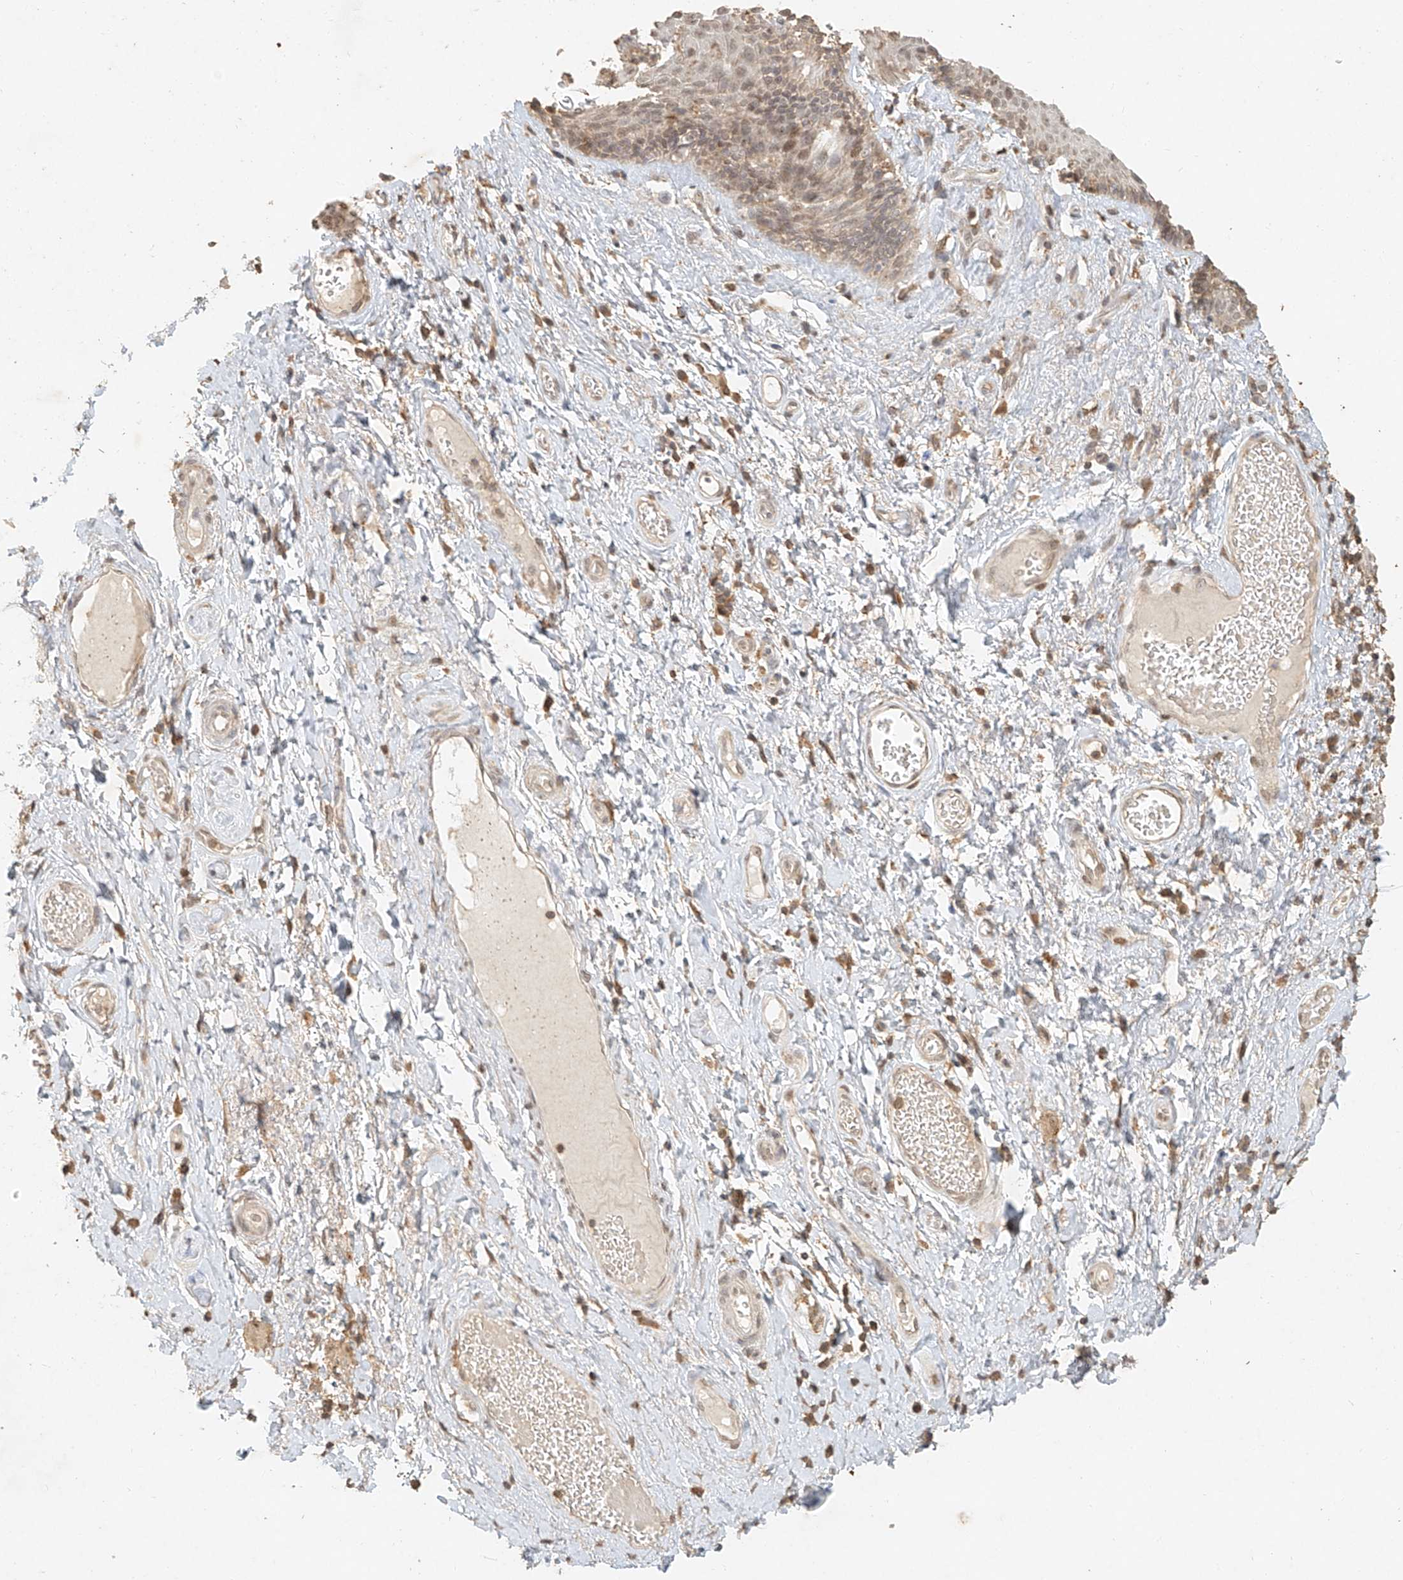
{"staining": {"intensity": "moderate", "quantity": ">75%", "location": "nuclear"}, "tissue": "skin", "cell_type": "Epidermal cells", "image_type": "normal", "snomed": [{"axis": "morphology", "description": "Normal tissue, NOS"}, {"axis": "topography", "description": "Anal"}], "caption": "An image of human skin stained for a protein displays moderate nuclear brown staining in epidermal cells.", "gene": "CXorf58", "patient": {"sex": "male", "age": 69}}